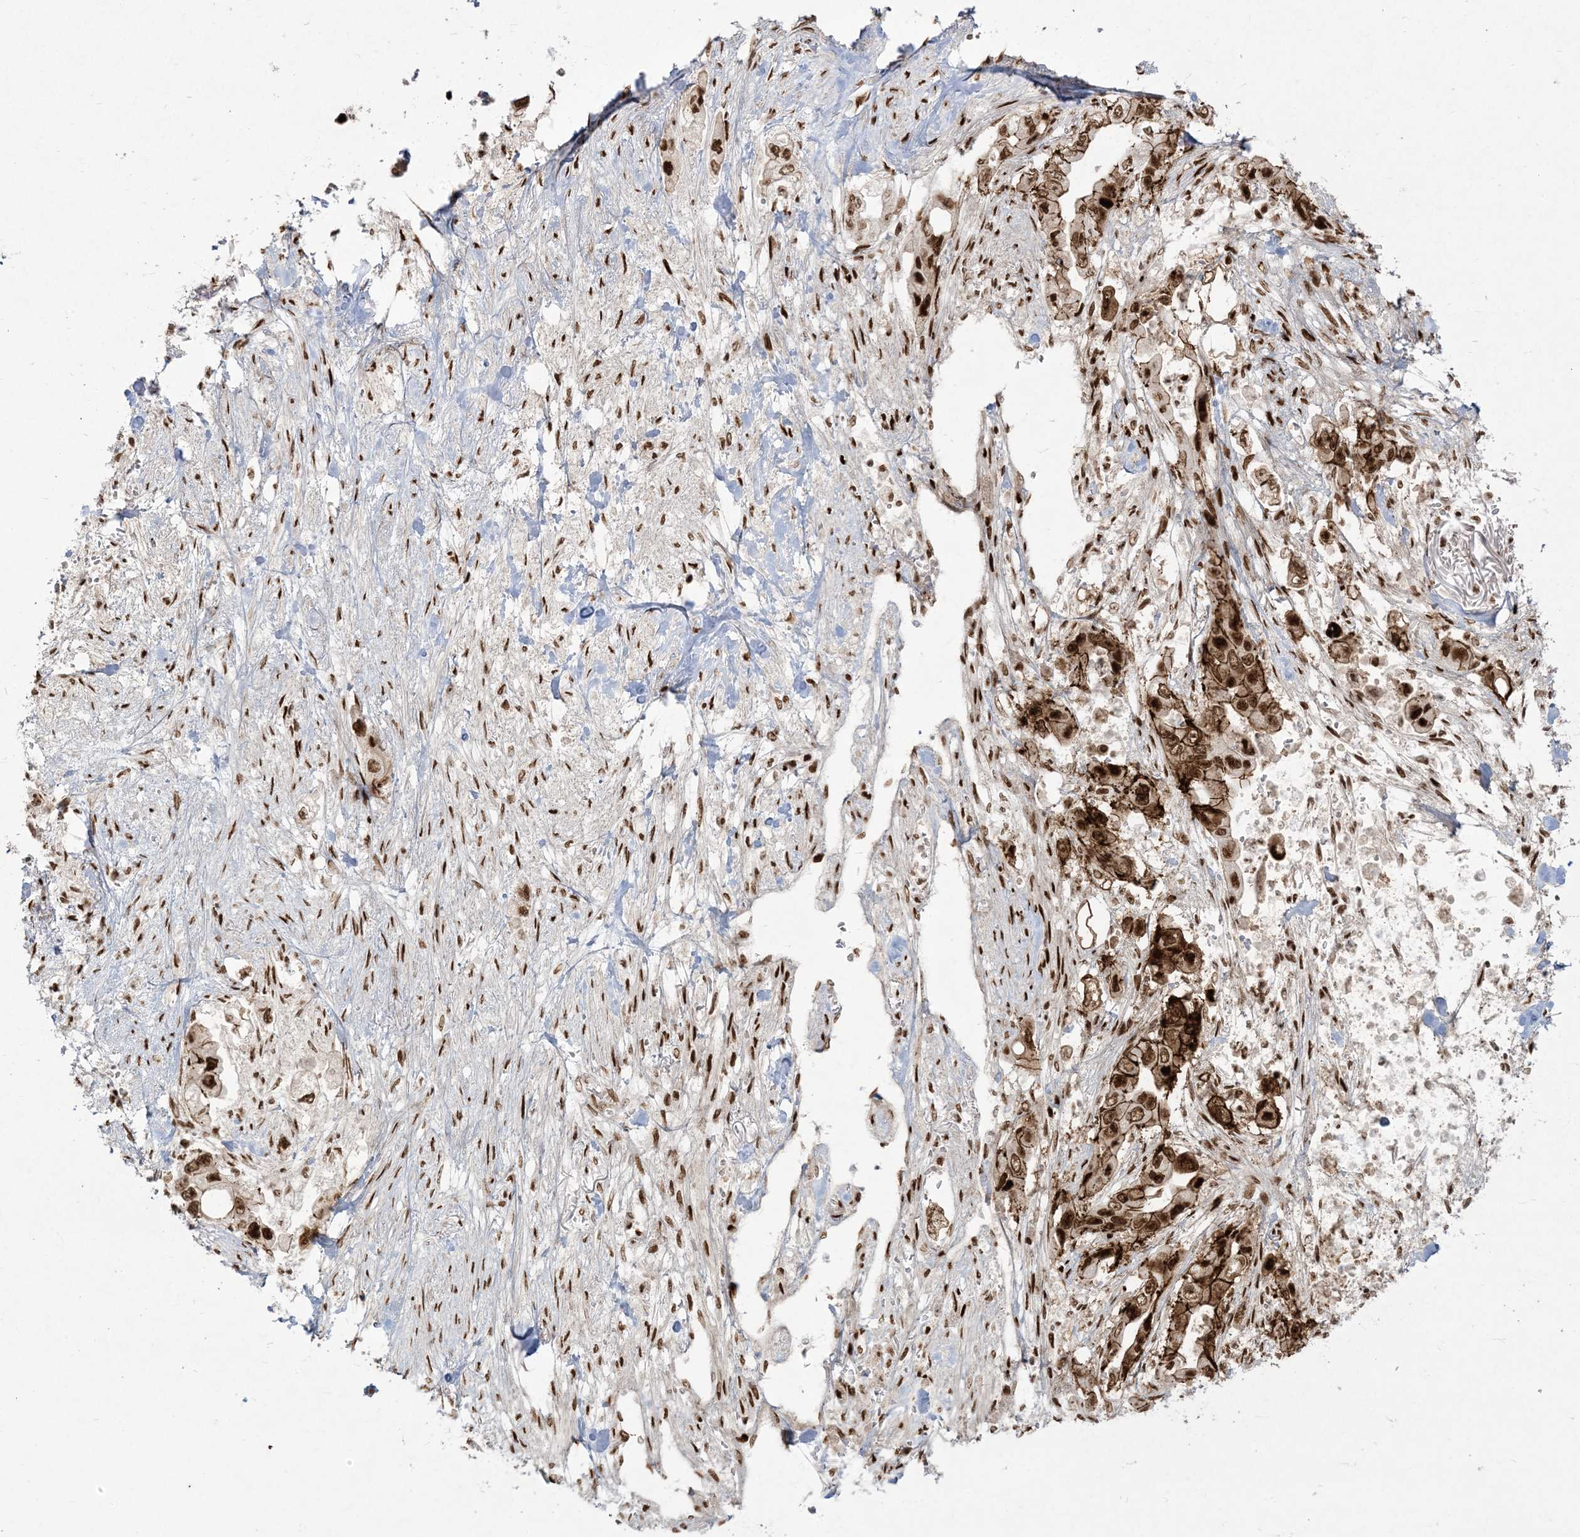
{"staining": {"intensity": "strong", "quantity": ">75%", "location": "cytoplasmic/membranous,nuclear"}, "tissue": "stomach cancer", "cell_type": "Tumor cells", "image_type": "cancer", "snomed": [{"axis": "morphology", "description": "Adenocarcinoma, NOS"}, {"axis": "topography", "description": "Stomach"}], "caption": "Immunohistochemical staining of stomach cancer (adenocarcinoma) shows high levels of strong cytoplasmic/membranous and nuclear protein expression in about >75% of tumor cells.", "gene": "RBM10", "patient": {"sex": "male", "age": 62}}